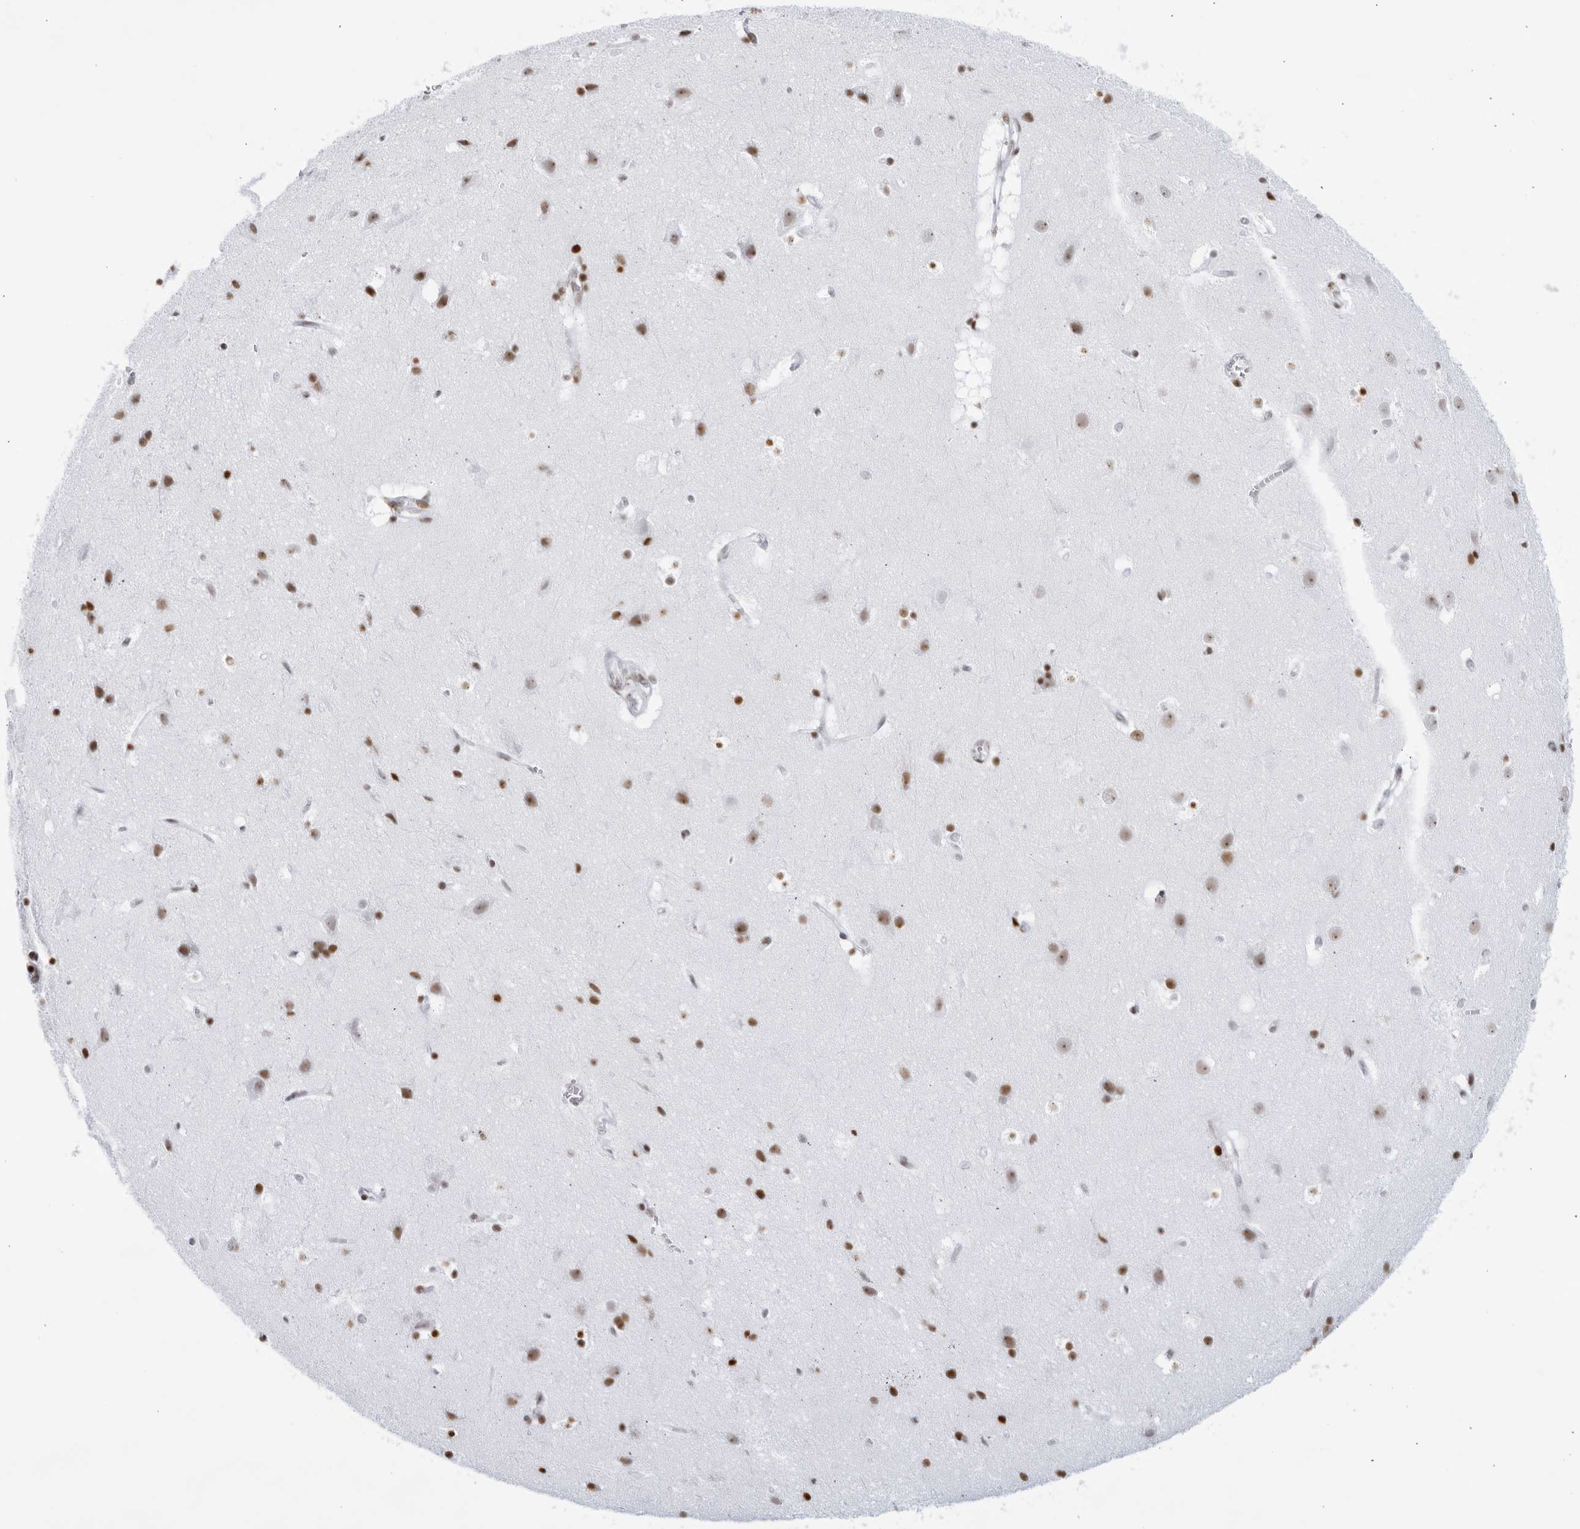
{"staining": {"intensity": "negative", "quantity": "none", "location": "none"}, "tissue": "cerebral cortex", "cell_type": "Endothelial cells", "image_type": "normal", "snomed": [{"axis": "morphology", "description": "Normal tissue, NOS"}, {"axis": "topography", "description": "Cerebral cortex"}], "caption": "Immunohistochemical staining of normal human cerebral cortex demonstrates no significant positivity in endothelial cells.", "gene": "HP1BP3", "patient": {"sex": "male", "age": 54}}